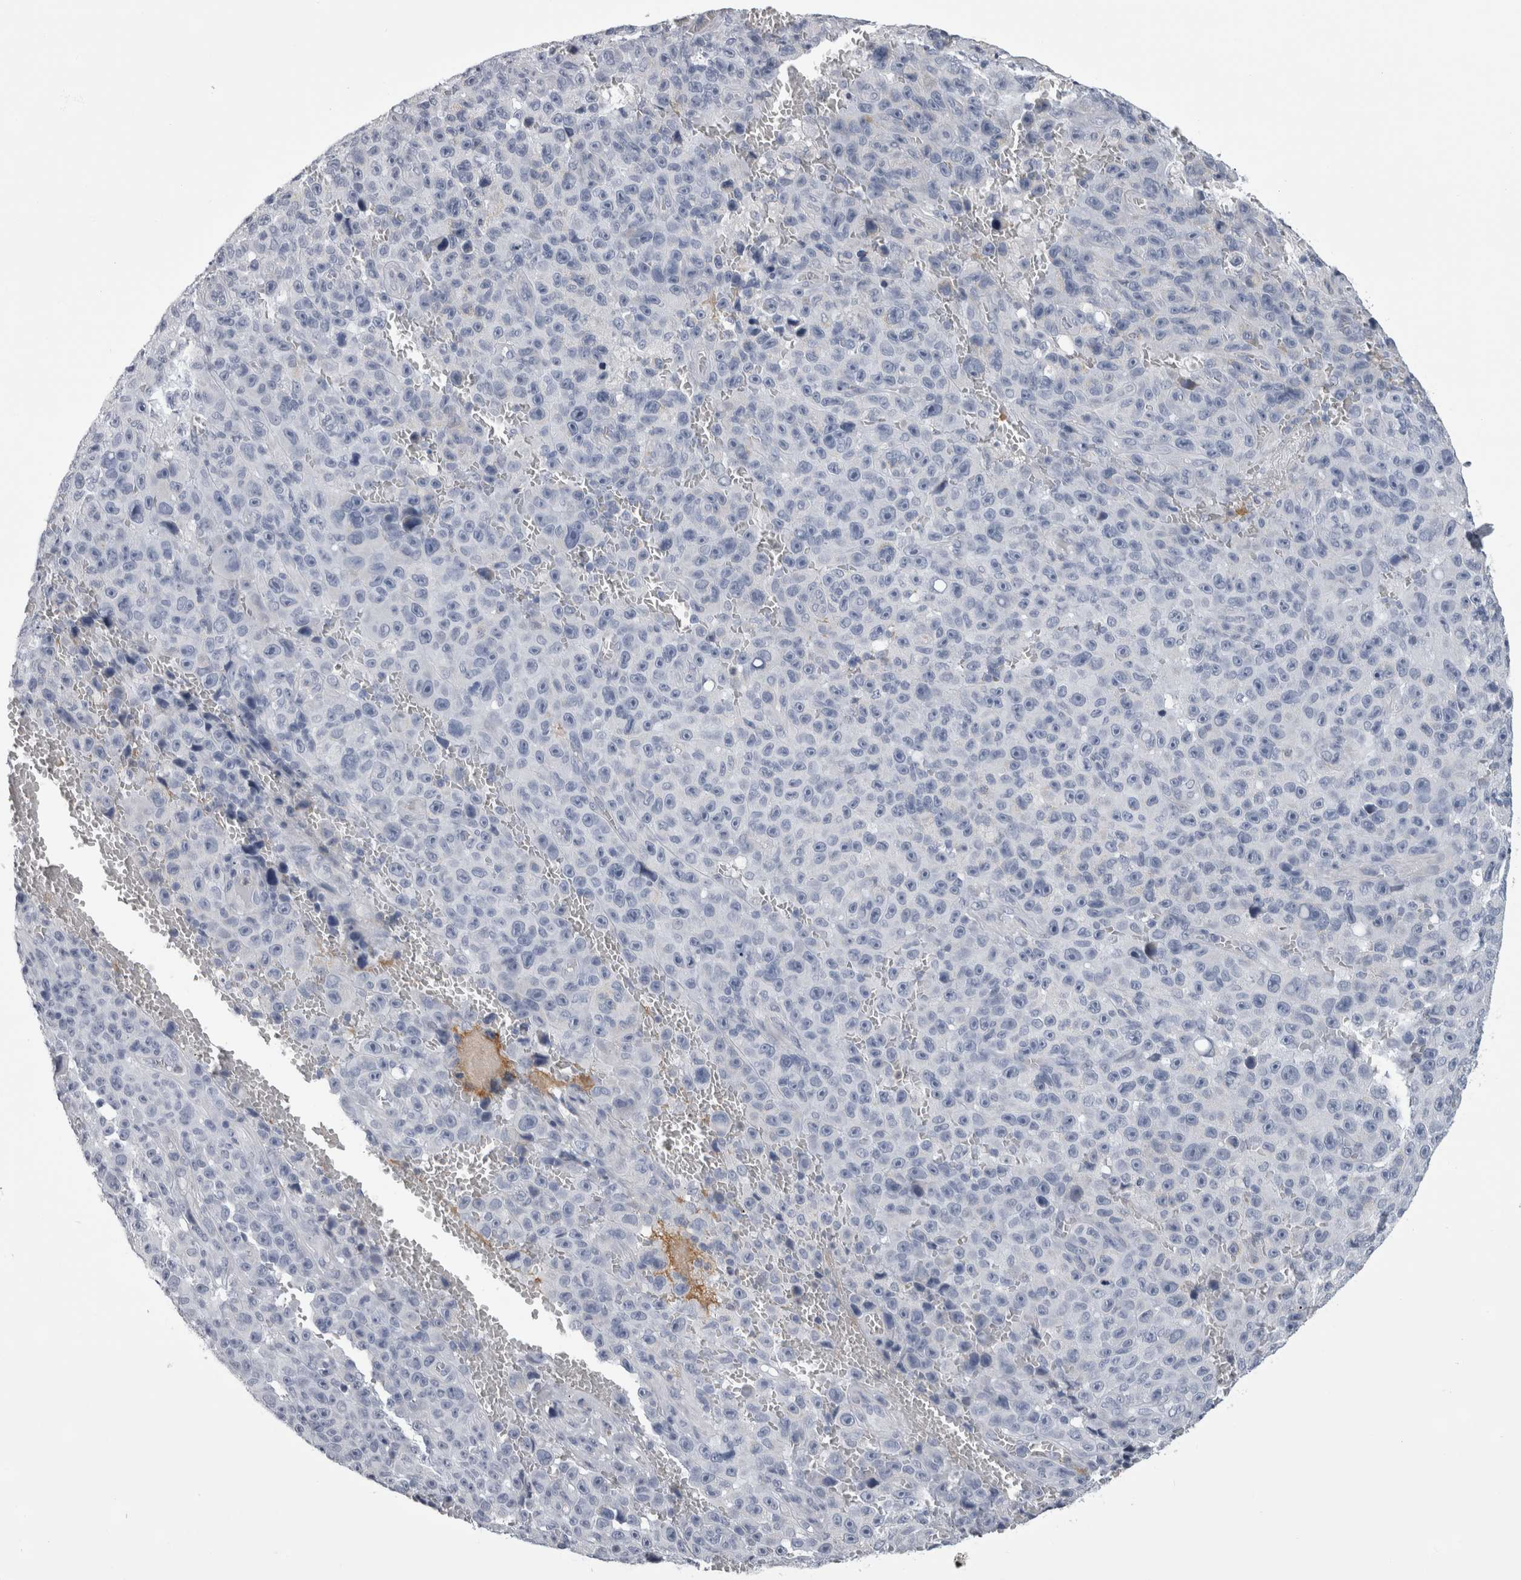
{"staining": {"intensity": "negative", "quantity": "none", "location": "none"}, "tissue": "melanoma", "cell_type": "Tumor cells", "image_type": "cancer", "snomed": [{"axis": "morphology", "description": "Malignant melanoma, NOS"}, {"axis": "topography", "description": "Skin"}], "caption": "The micrograph reveals no significant expression in tumor cells of malignant melanoma. The staining was performed using DAB to visualize the protein expression in brown, while the nuclei were stained in blue with hematoxylin (Magnification: 20x).", "gene": "ALDH8A1", "patient": {"sex": "female", "age": 82}}